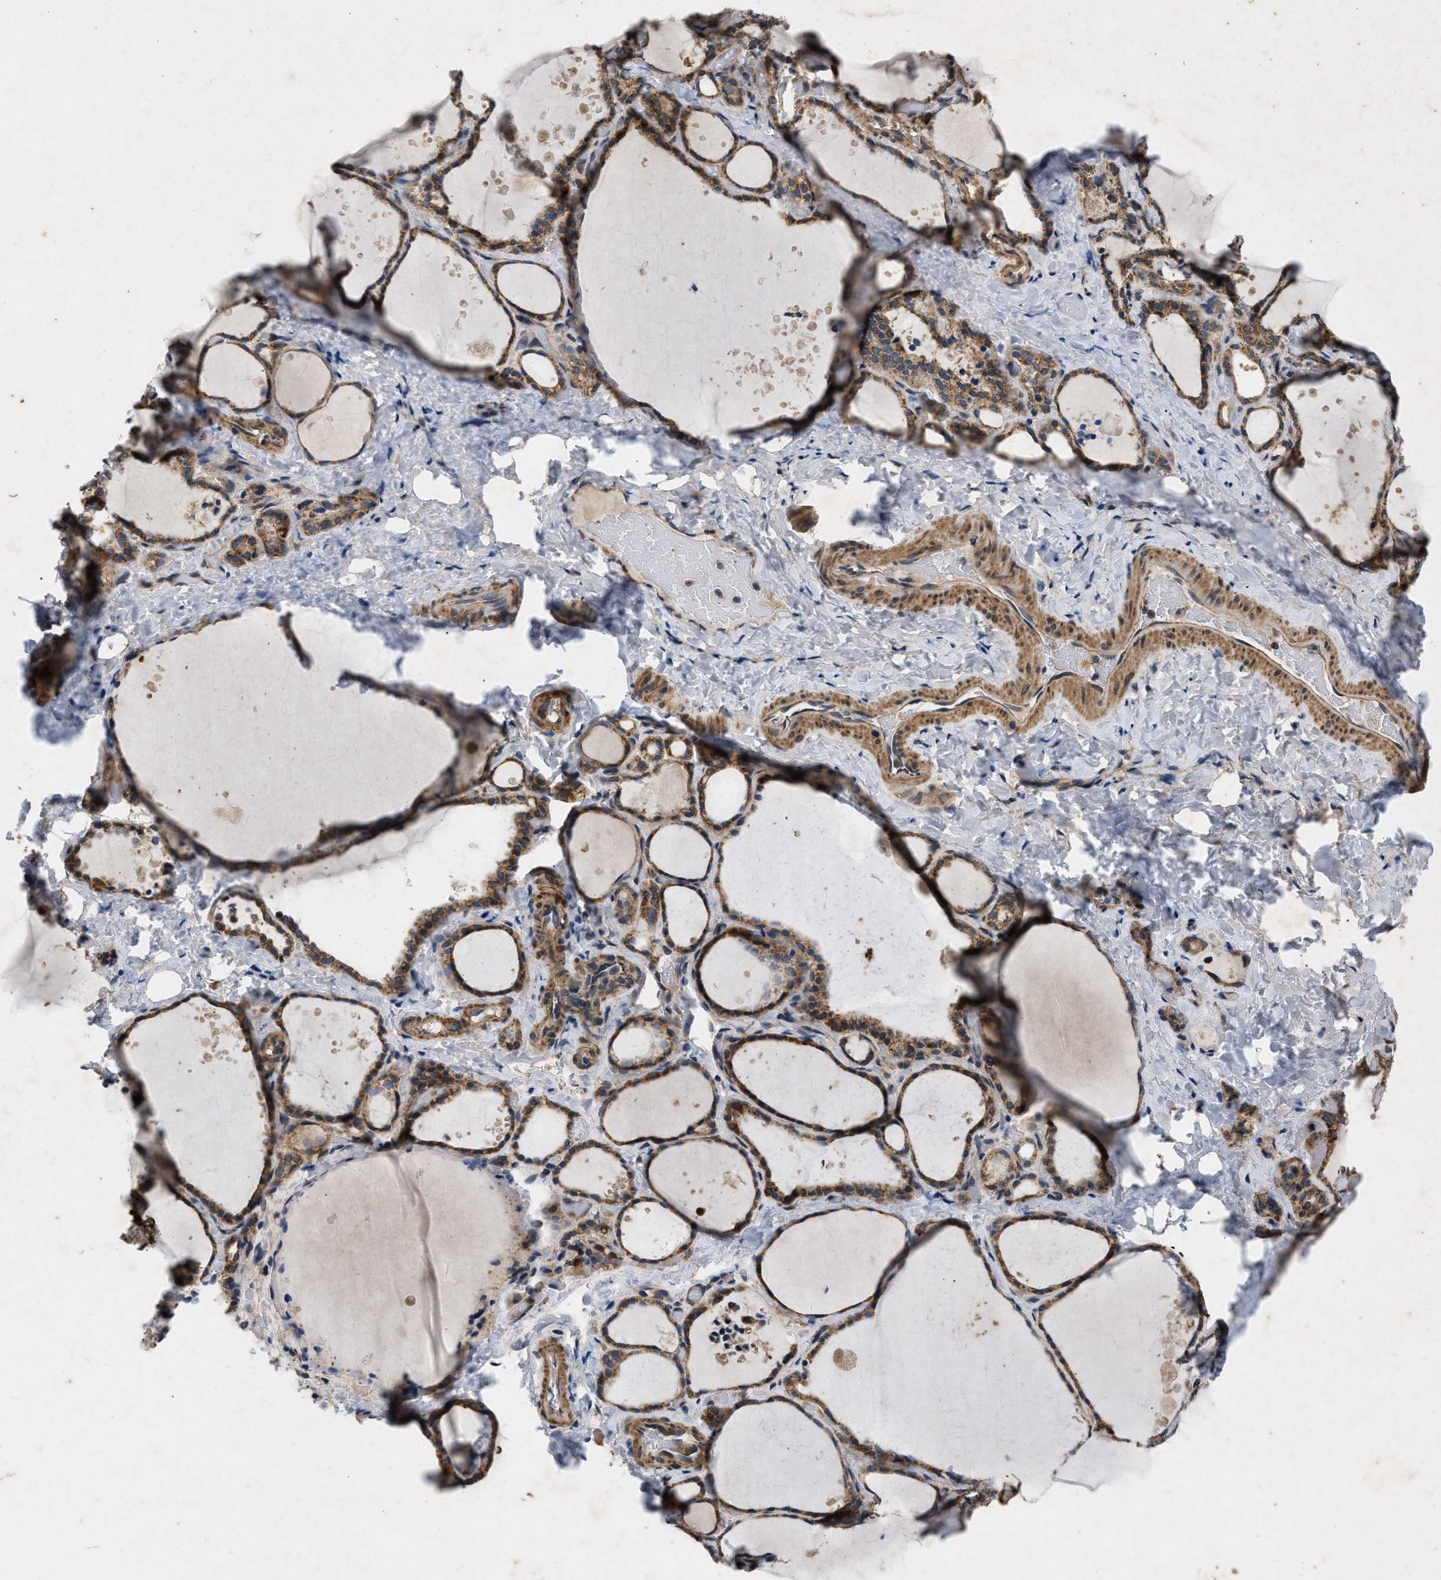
{"staining": {"intensity": "moderate", "quantity": ">75%", "location": "cytoplasmic/membranous"}, "tissue": "thyroid gland", "cell_type": "Glandular cells", "image_type": "normal", "snomed": [{"axis": "morphology", "description": "Normal tissue, NOS"}, {"axis": "topography", "description": "Thyroid gland"}], "caption": "Brown immunohistochemical staining in benign thyroid gland shows moderate cytoplasmic/membranous staining in approximately >75% of glandular cells.", "gene": "PRKG2", "patient": {"sex": "female", "age": 44}}